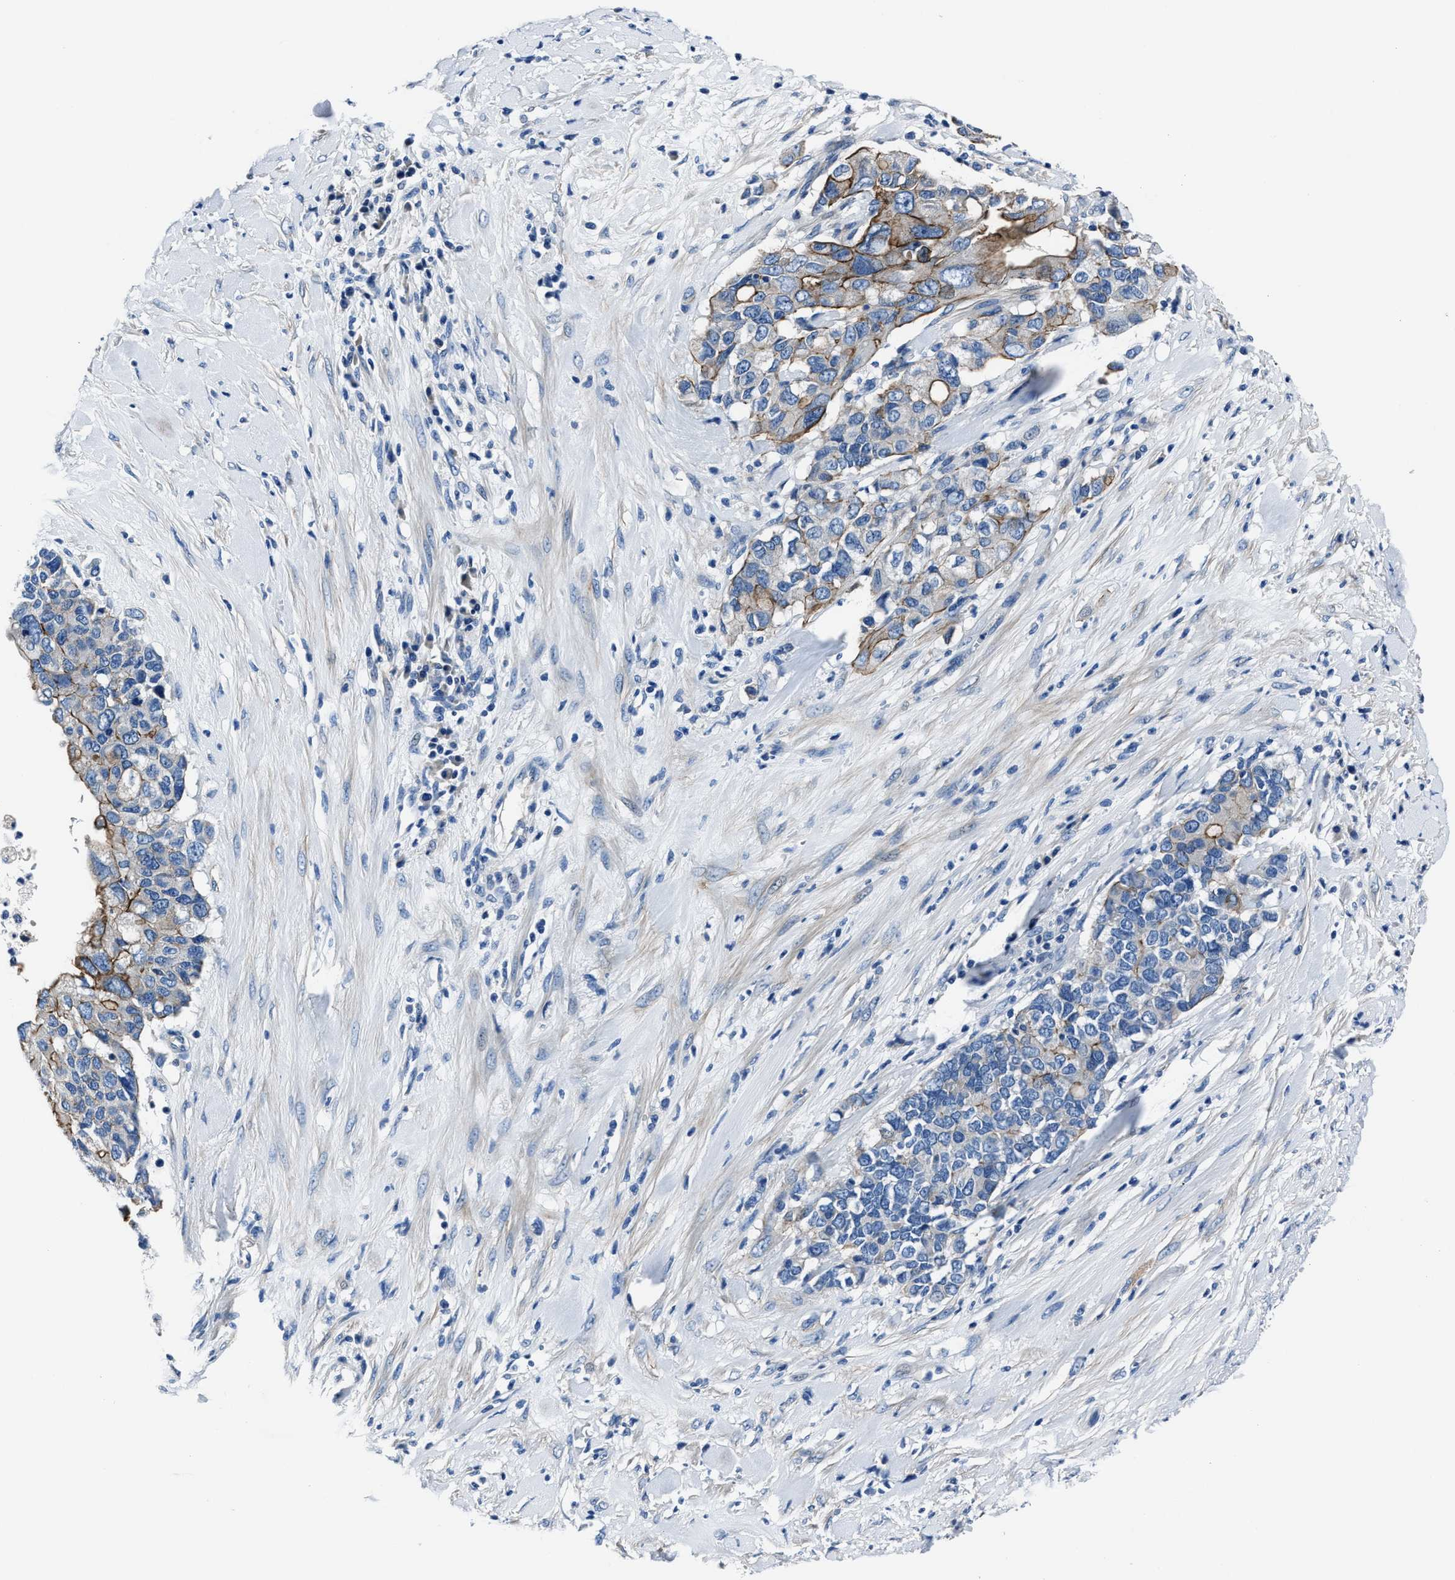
{"staining": {"intensity": "moderate", "quantity": "25%-75%", "location": "cytoplasmic/membranous"}, "tissue": "pancreatic cancer", "cell_type": "Tumor cells", "image_type": "cancer", "snomed": [{"axis": "morphology", "description": "Adenocarcinoma, NOS"}, {"axis": "topography", "description": "Pancreas"}], "caption": "Tumor cells demonstrate medium levels of moderate cytoplasmic/membranous expression in about 25%-75% of cells in human pancreatic cancer (adenocarcinoma). Using DAB (3,3'-diaminobenzidine) (brown) and hematoxylin (blue) stains, captured at high magnification using brightfield microscopy.", "gene": "LMO7", "patient": {"sex": "female", "age": 56}}